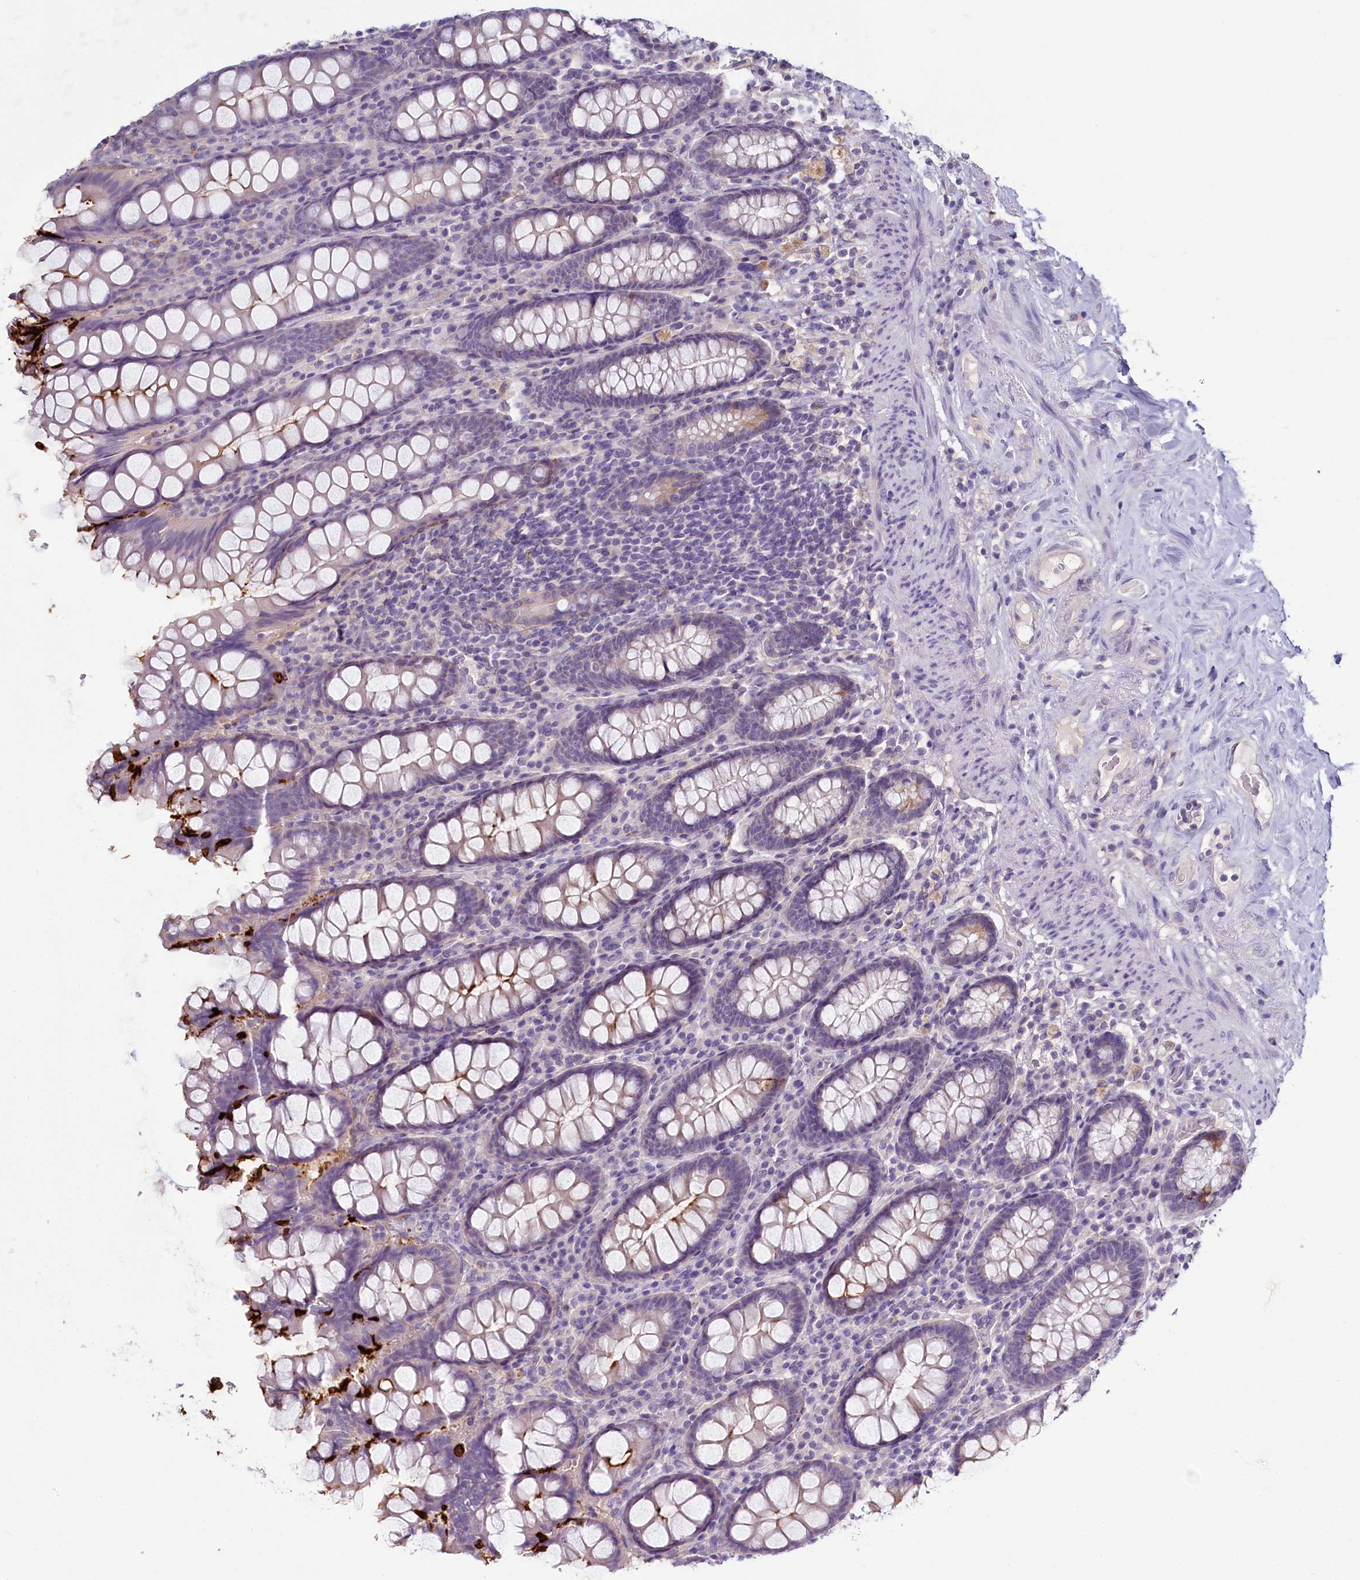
{"staining": {"intensity": "negative", "quantity": "none", "location": "none"}, "tissue": "colon", "cell_type": "Endothelial cells", "image_type": "normal", "snomed": [{"axis": "morphology", "description": "Normal tissue, NOS"}, {"axis": "topography", "description": "Colon"}], "caption": "IHC of unremarkable human colon shows no staining in endothelial cells.", "gene": "PDE6D", "patient": {"sex": "female", "age": 79}}